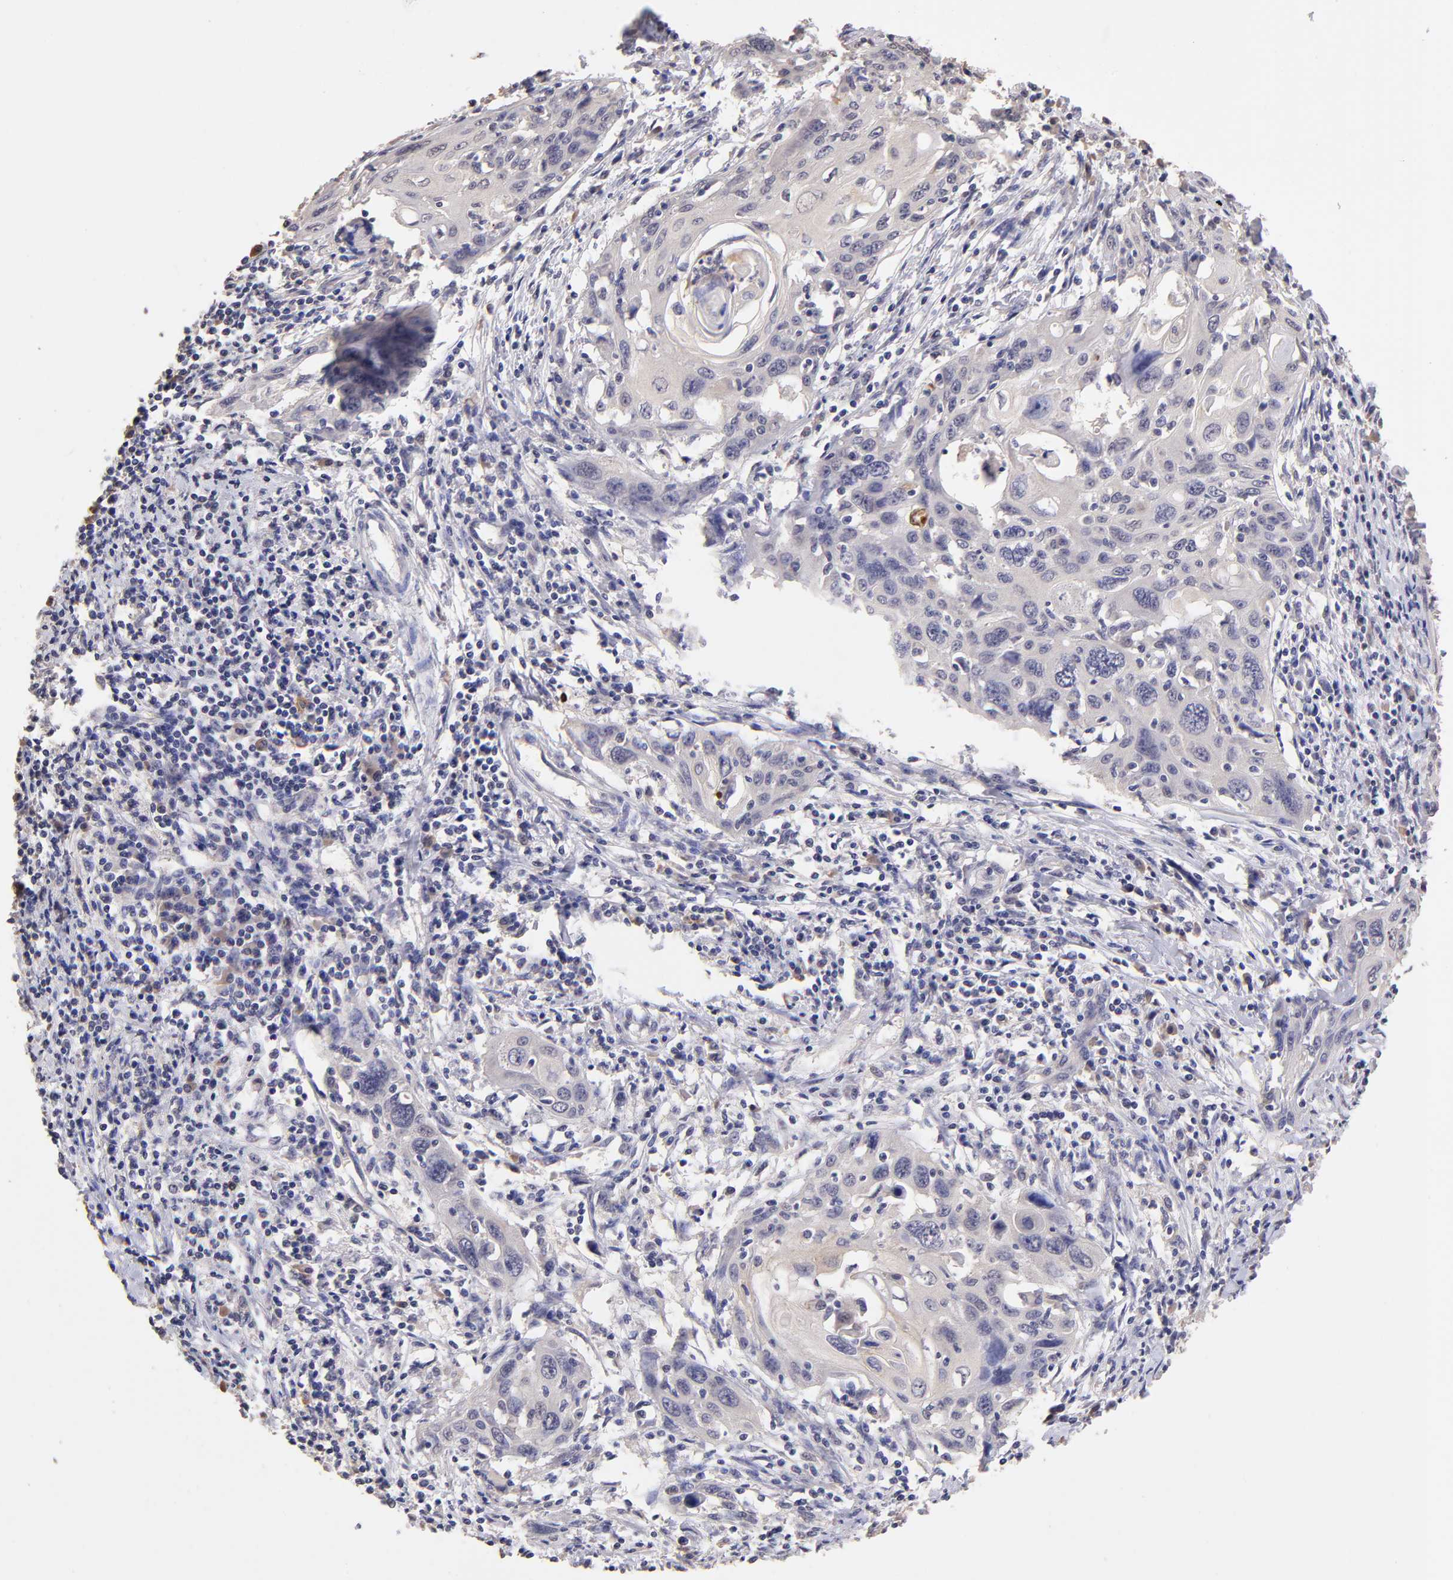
{"staining": {"intensity": "negative", "quantity": "none", "location": "none"}, "tissue": "cervical cancer", "cell_type": "Tumor cells", "image_type": "cancer", "snomed": [{"axis": "morphology", "description": "Squamous cell carcinoma, NOS"}, {"axis": "topography", "description": "Cervix"}], "caption": "Histopathology image shows no significant protein positivity in tumor cells of cervical squamous cell carcinoma.", "gene": "RNASEL", "patient": {"sex": "female", "age": 54}}